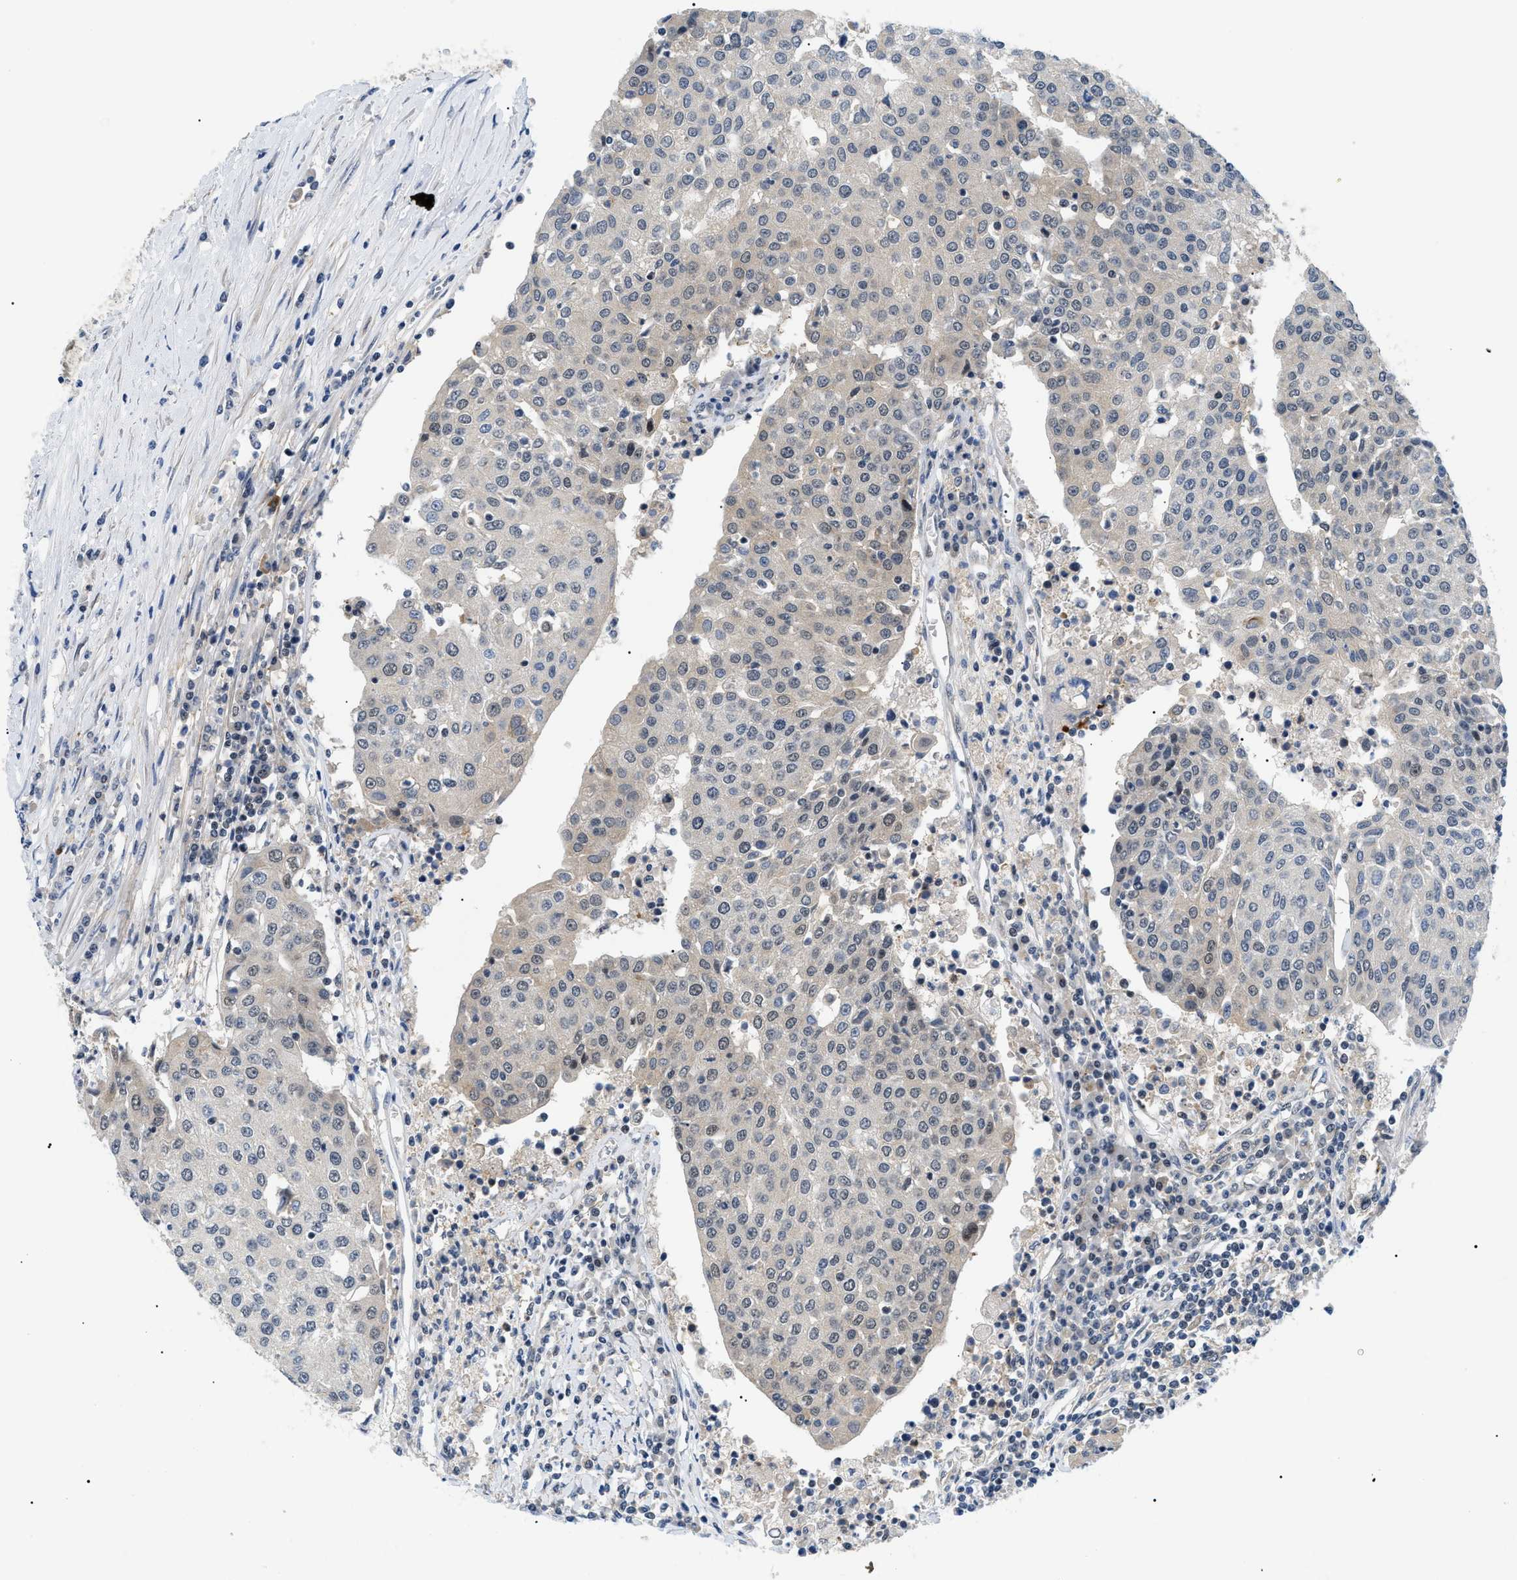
{"staining": {"intensity": "moderate", "quantity": ">75%", "location": "nuclear"}, "tissue": "urothelial cancer", "cell_type": "Tumor cells", "image_type": "cancer", "snomed": [{"axis": "morphology", "description": "Urothelial carcinoma, High grade"}, {"axis": "topography", "description": "Urinary bladder"}], "caption": "A micrograph showing moderate nuclear staining in about >75% of tumor cells in high-grade urothelial carcinoma, as visualized by brown immunohistochemical staining.", "gene": "RBM15", "patient": {"sex": "female", "age": 85}}